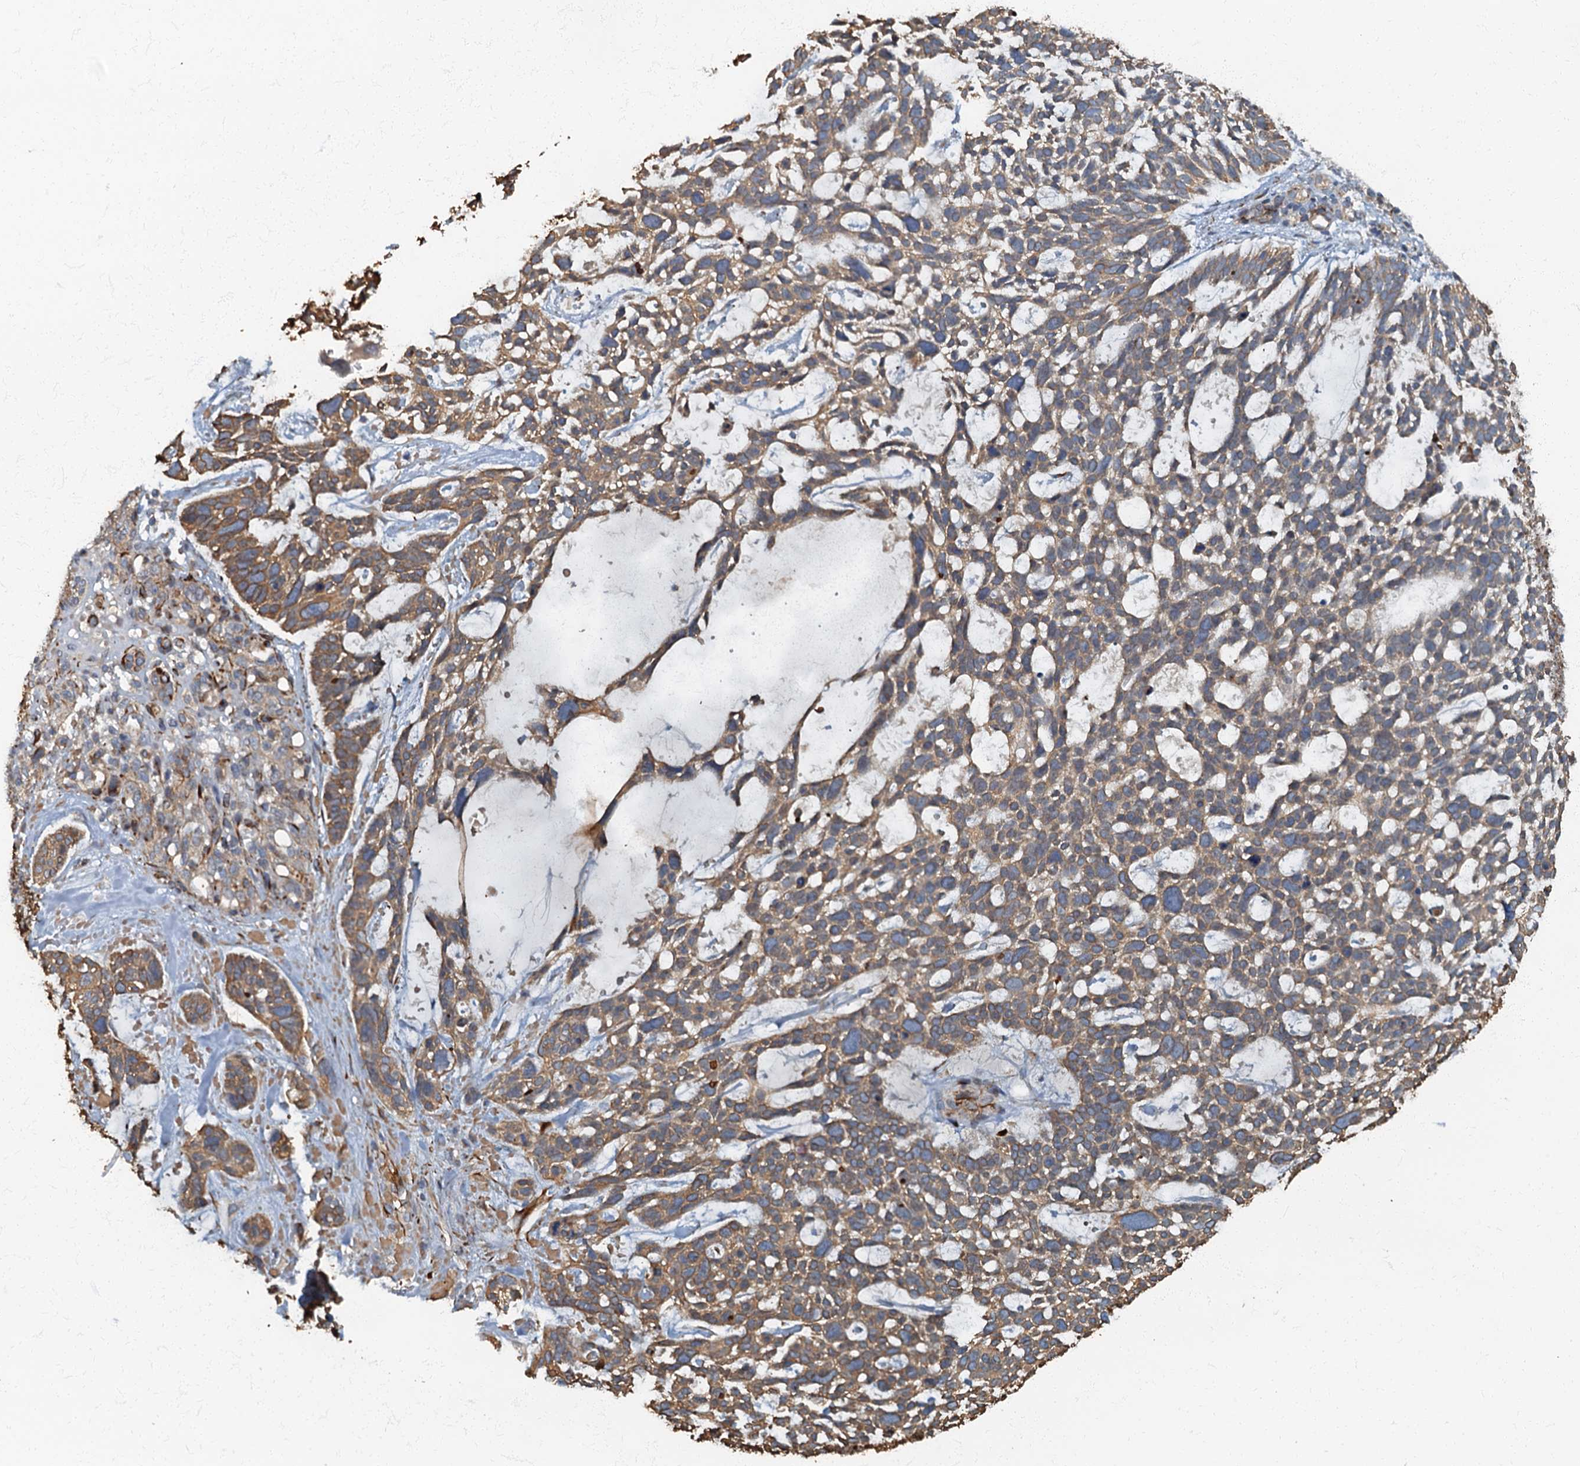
{"staining": {"intensity": "moderate", "quantity": ">75%", "location": "cytoplasmic/membranous"}, "tissue": "skin cancer", "cell_type": "Tumor cells", "image_type": "cancer", "snomed": [{"axis": "morphology", "description": "Basal cell carcinoma"}, {"axis": "topography", "description": "Skin"}], "caption": "Protein staining demonstrates moderate cytoplasmic/membranous expression in approximately >75% of tumor cells in basal cell carcinoma (skin). Immunohistochemistry (ihc) stains the protein in brown and the nuclei are stained blue.", "gene": "ARL11", "patient": {"sex": "male", "age": 88}}